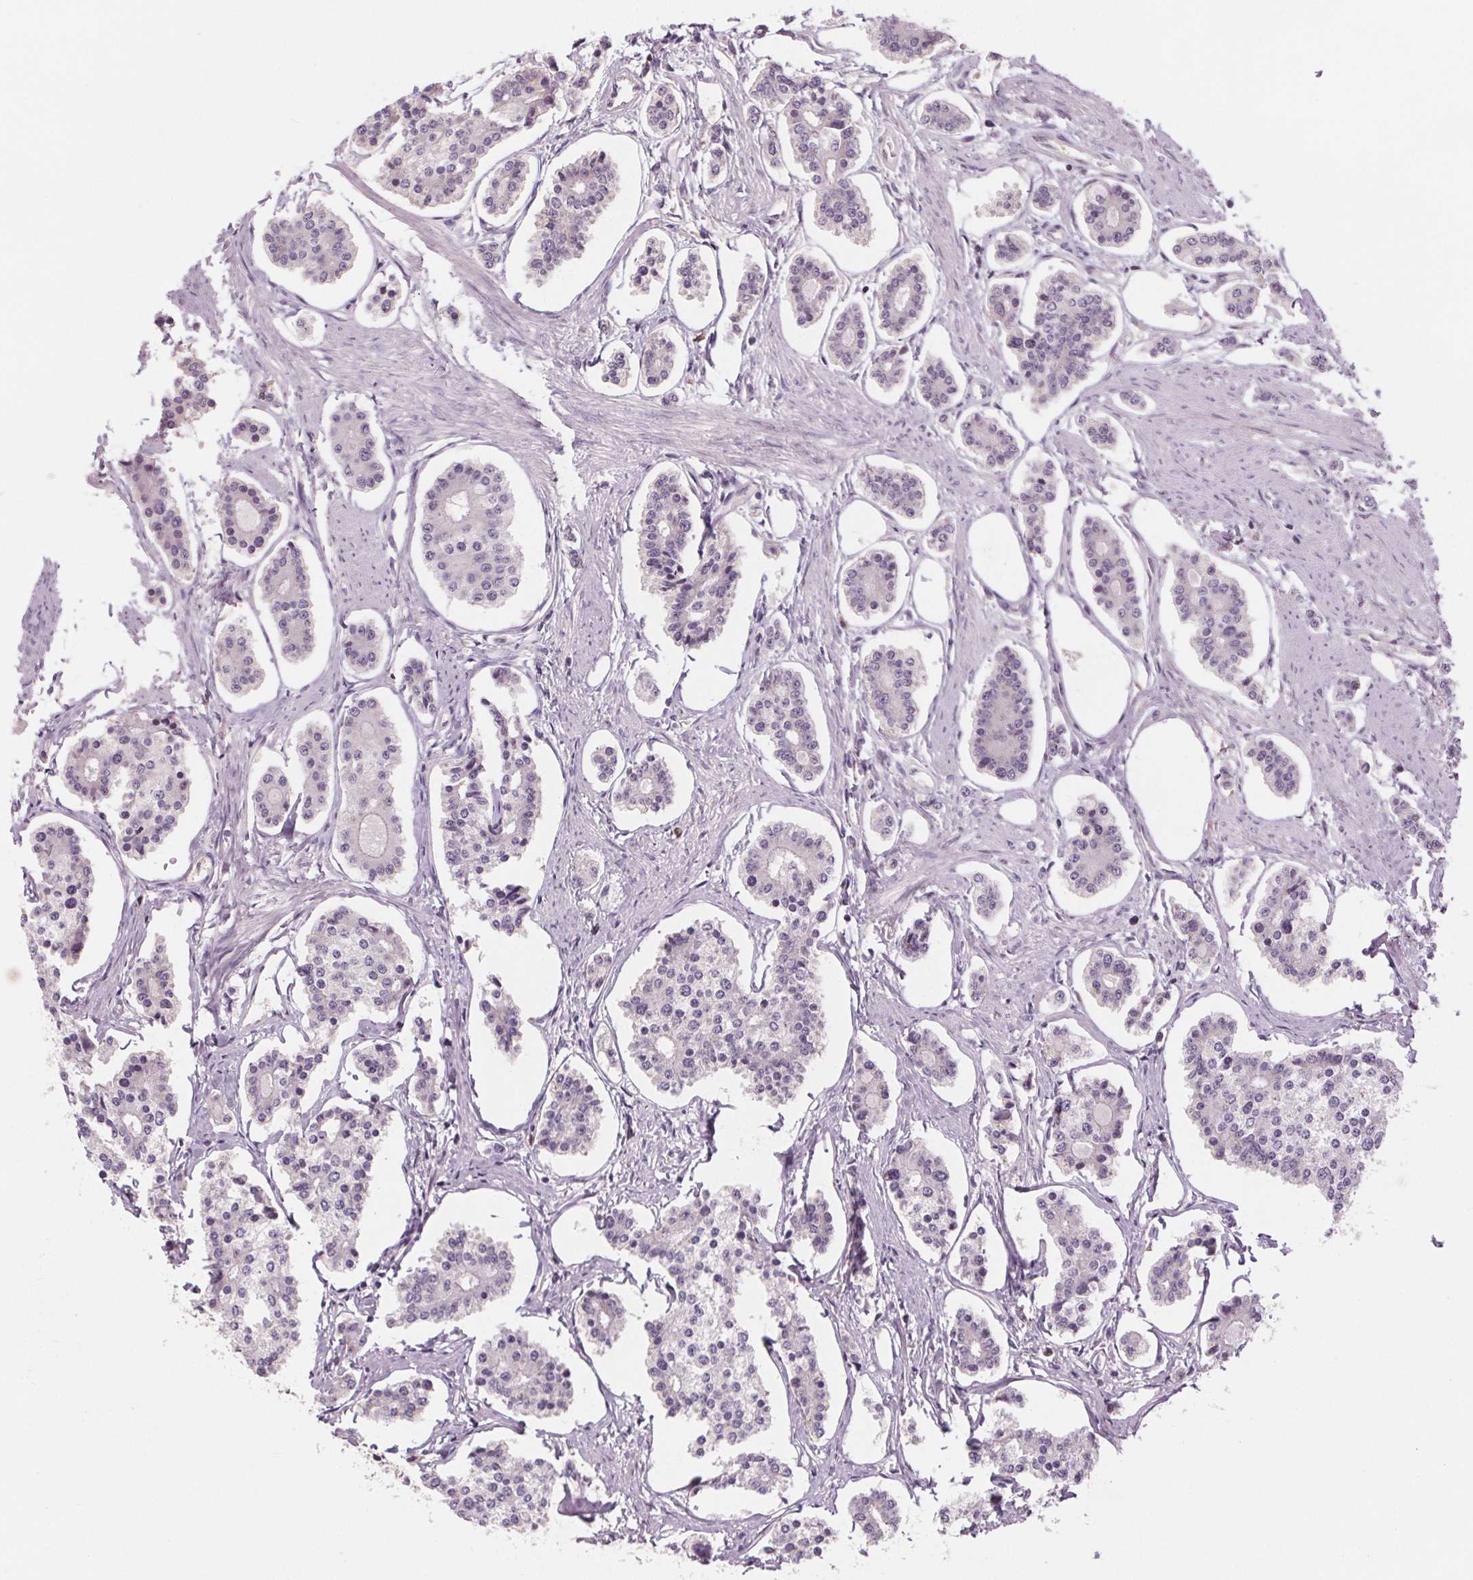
{"staining": {"intensity": "negative", "quantity": "none", "location": "none"}, "tissue": "carcinoid", "cell_type": "Tumor cells", "image_type": "cancer", "snomed": [{"axis": "morphology", "description": "Carcinoid, malignant, NOS"}, {"axis": "topography", "description": "Small intestine"}], "caption": "Immunohistochemistry of carcinoid (malignant) exhibits no expression in tumor cells.", "gene": "TMEM80", "patient": {"sex": "female", "age": 65}}